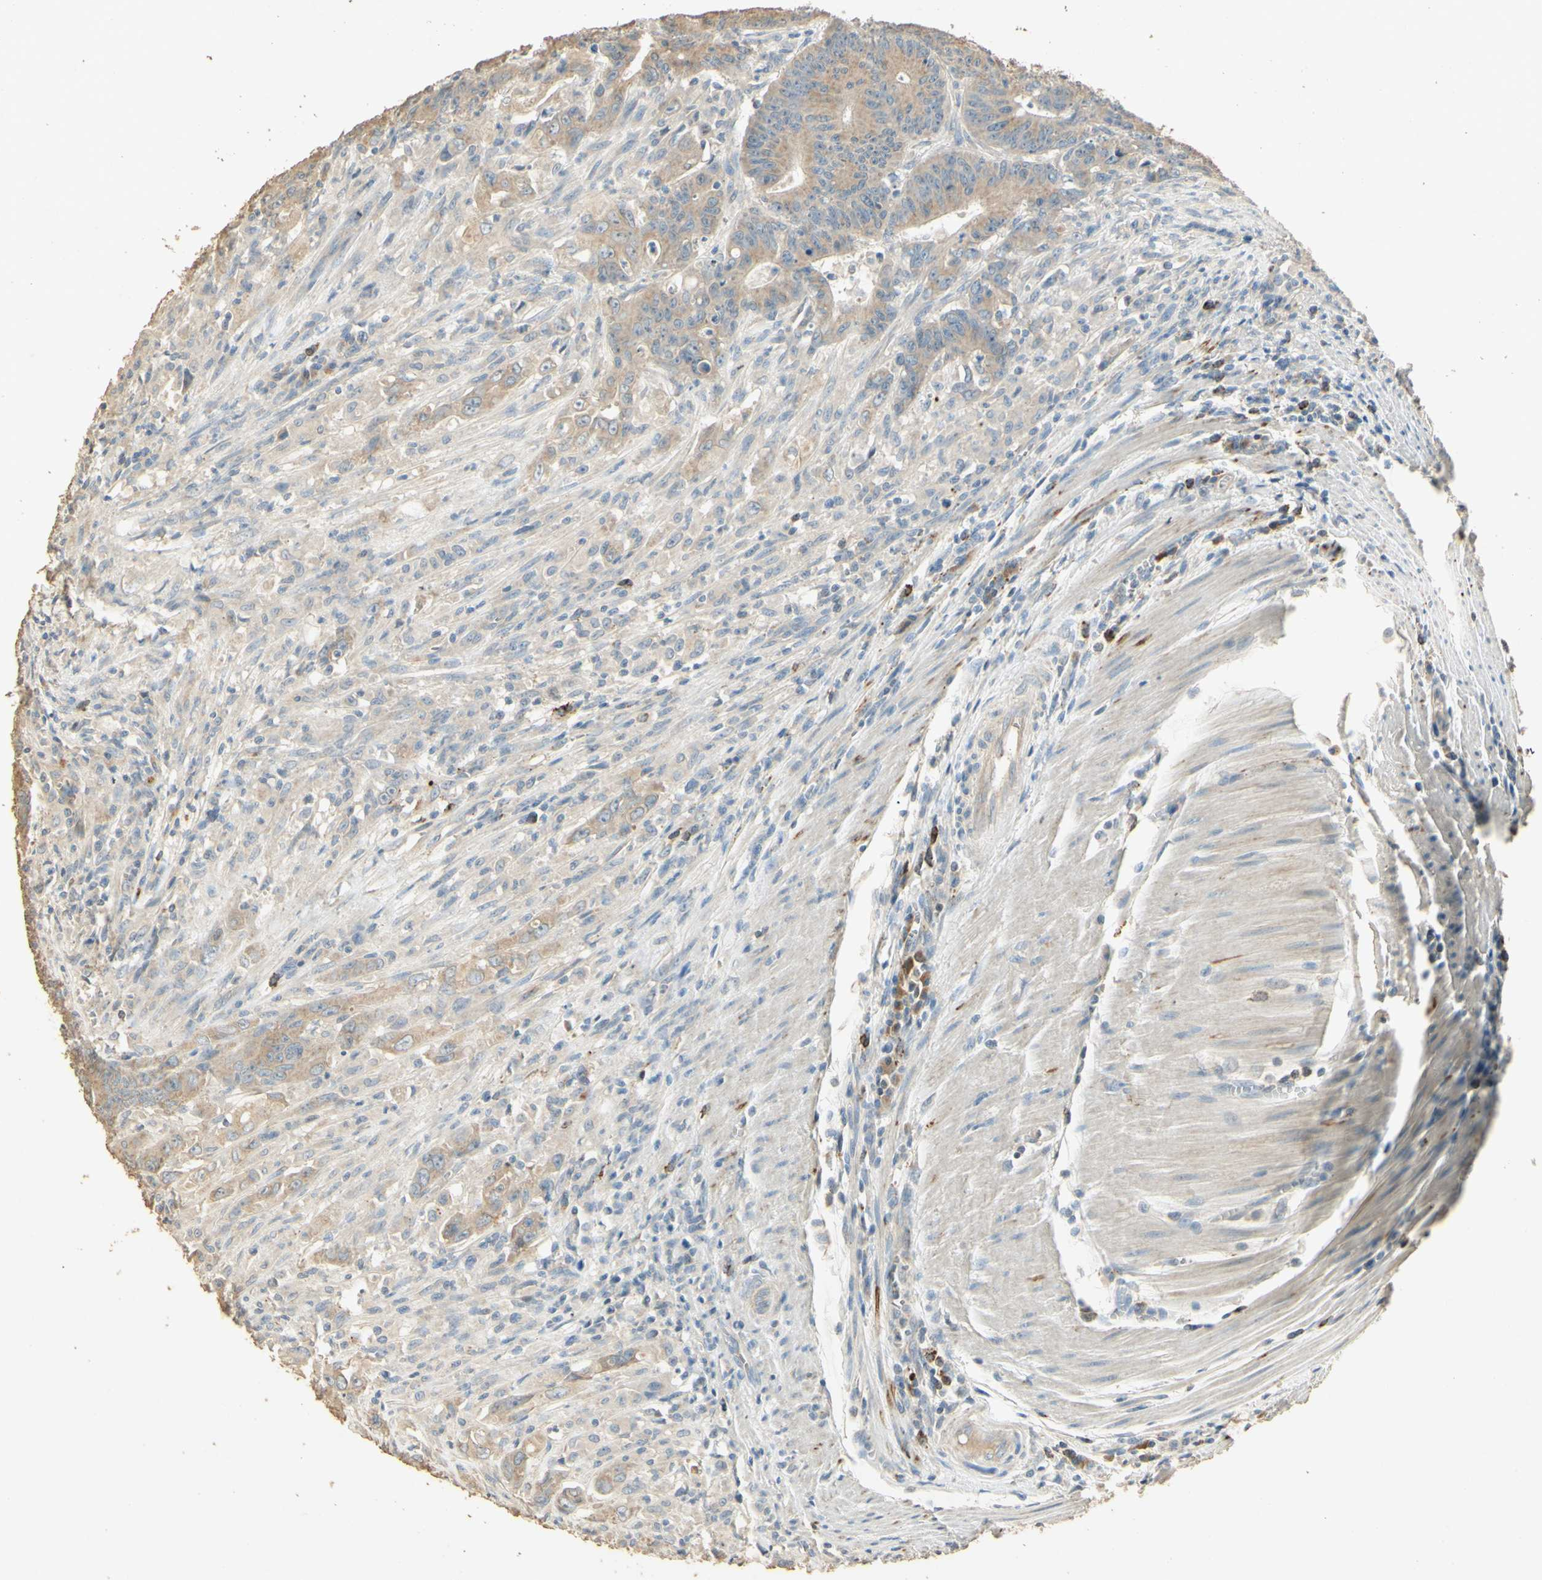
{"staining": {"intensity": "weak", "quantity": ">75%", "location": "cytoplasmic/membranous"}, "tissue": "colorectal cancer", "cell_type": "Tumor cells", "image_type": "cancer", "snomed": [{"axis": "morphology", "description": "Adenocarcinoma, NOS"}, {"axis": "topography", "description": "Colon"}], "caption": "The micrograph displays a brown stain indicating the presence of a protein in the cytoplasmic/membranous of tumor cells in colorectal cancer.", "gene": "ARHGEF17", "patient": {"sex": "male", "age": 45}}